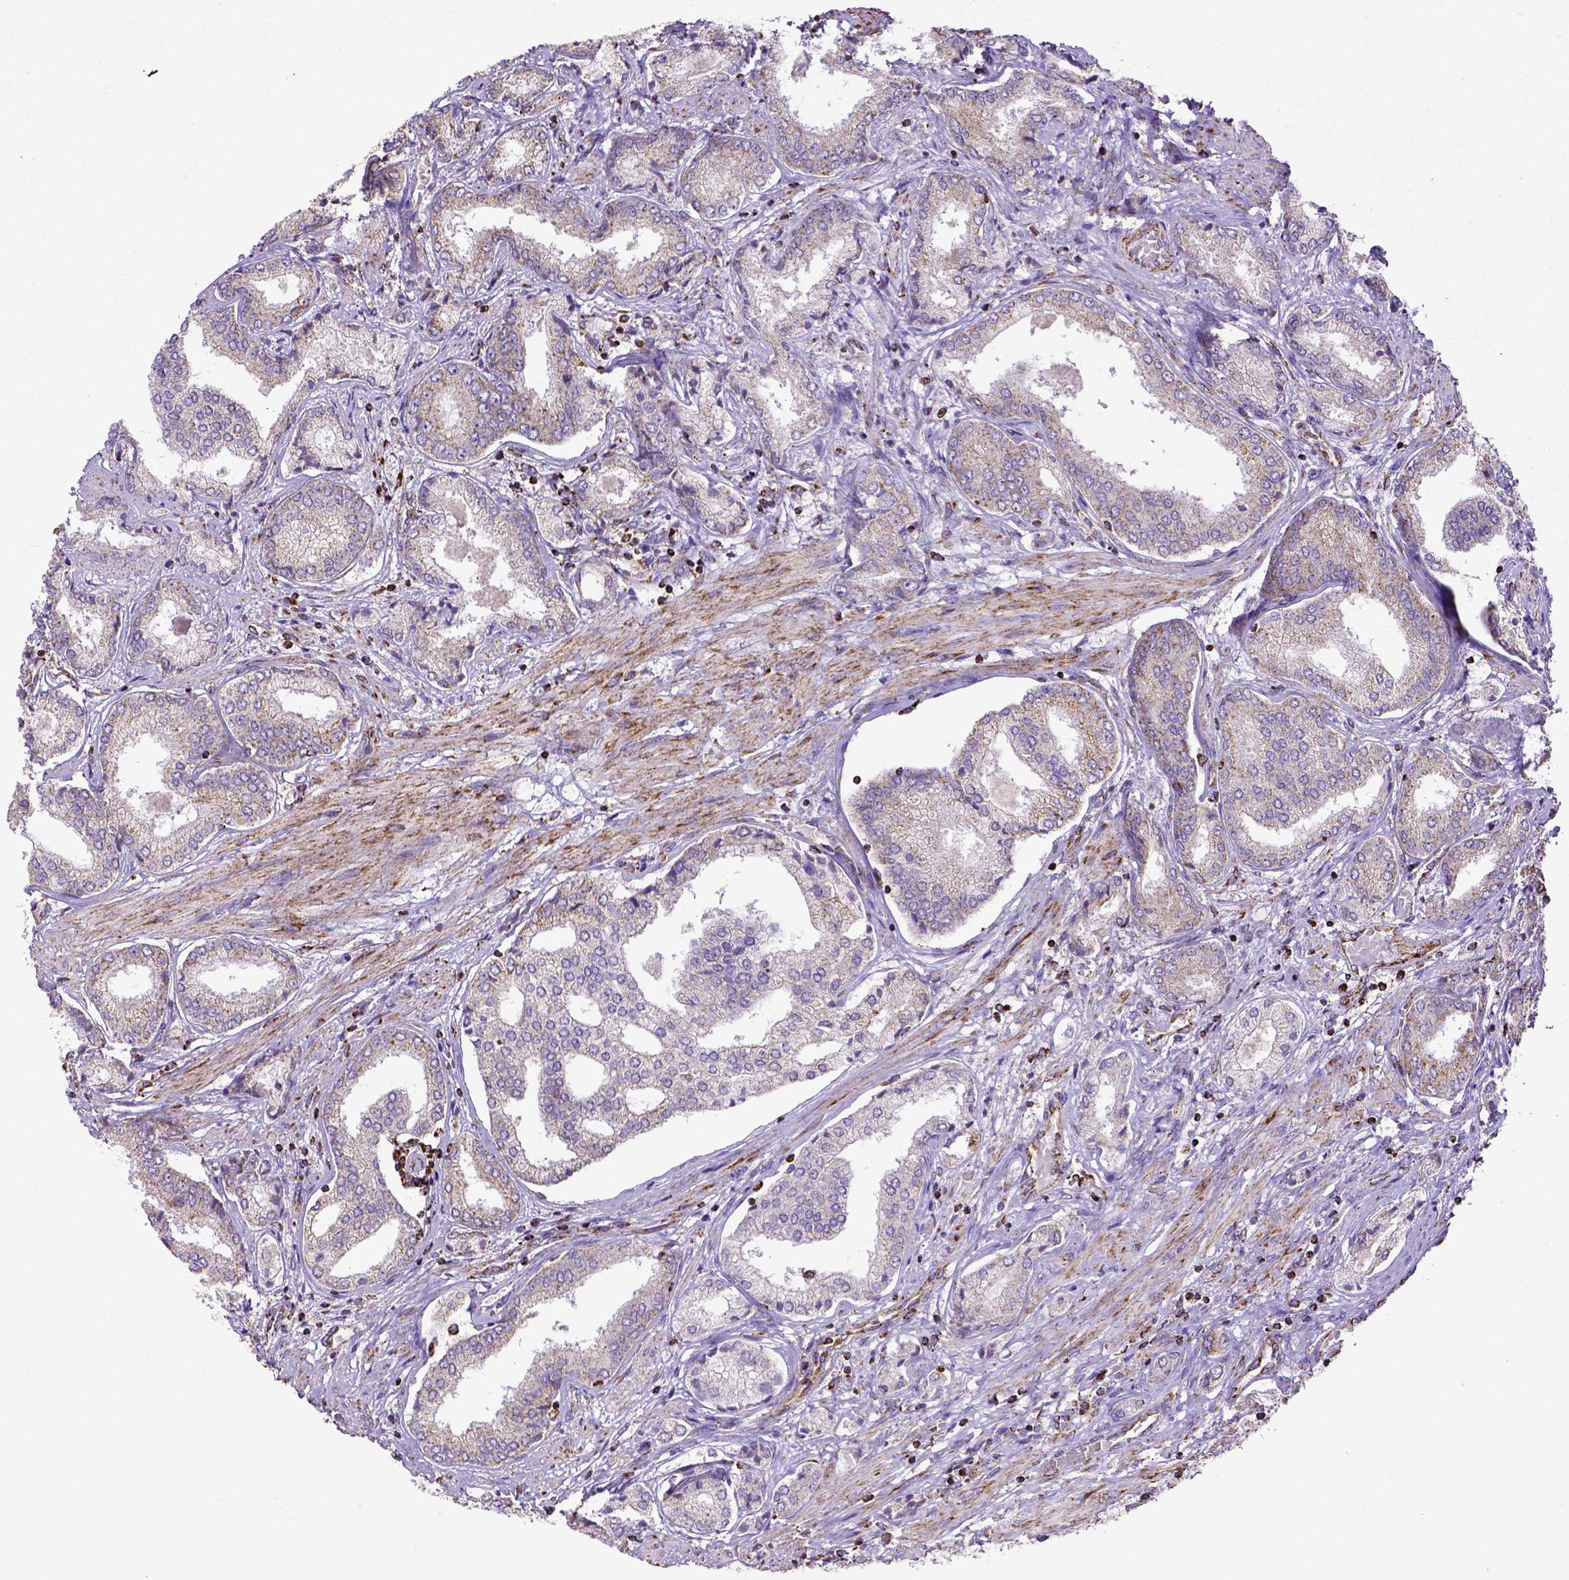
{"staining": {"intensity": "weak", "quantity": ">75%", "location": "cytoplasmic/membranous"}, "tissue": "prostate cancer", "cell_type": "Tumor cells", "image_type": "cancer", "snomed": [{"axis": "morphology", "description": "Adenocarcinoma, NOS"}, {"axis": "topography", "description": "Prostate"}], "caption": "IHC histopathology image of human prostate adenocarcinoma stained for a protein (brown), which demonstrates low levels of weak cytoplasmic/membranous positivity in approximately >75% of tumor cells.", "gene": "MT-CO1", "patient": {"sex": "male", "age": 63}}